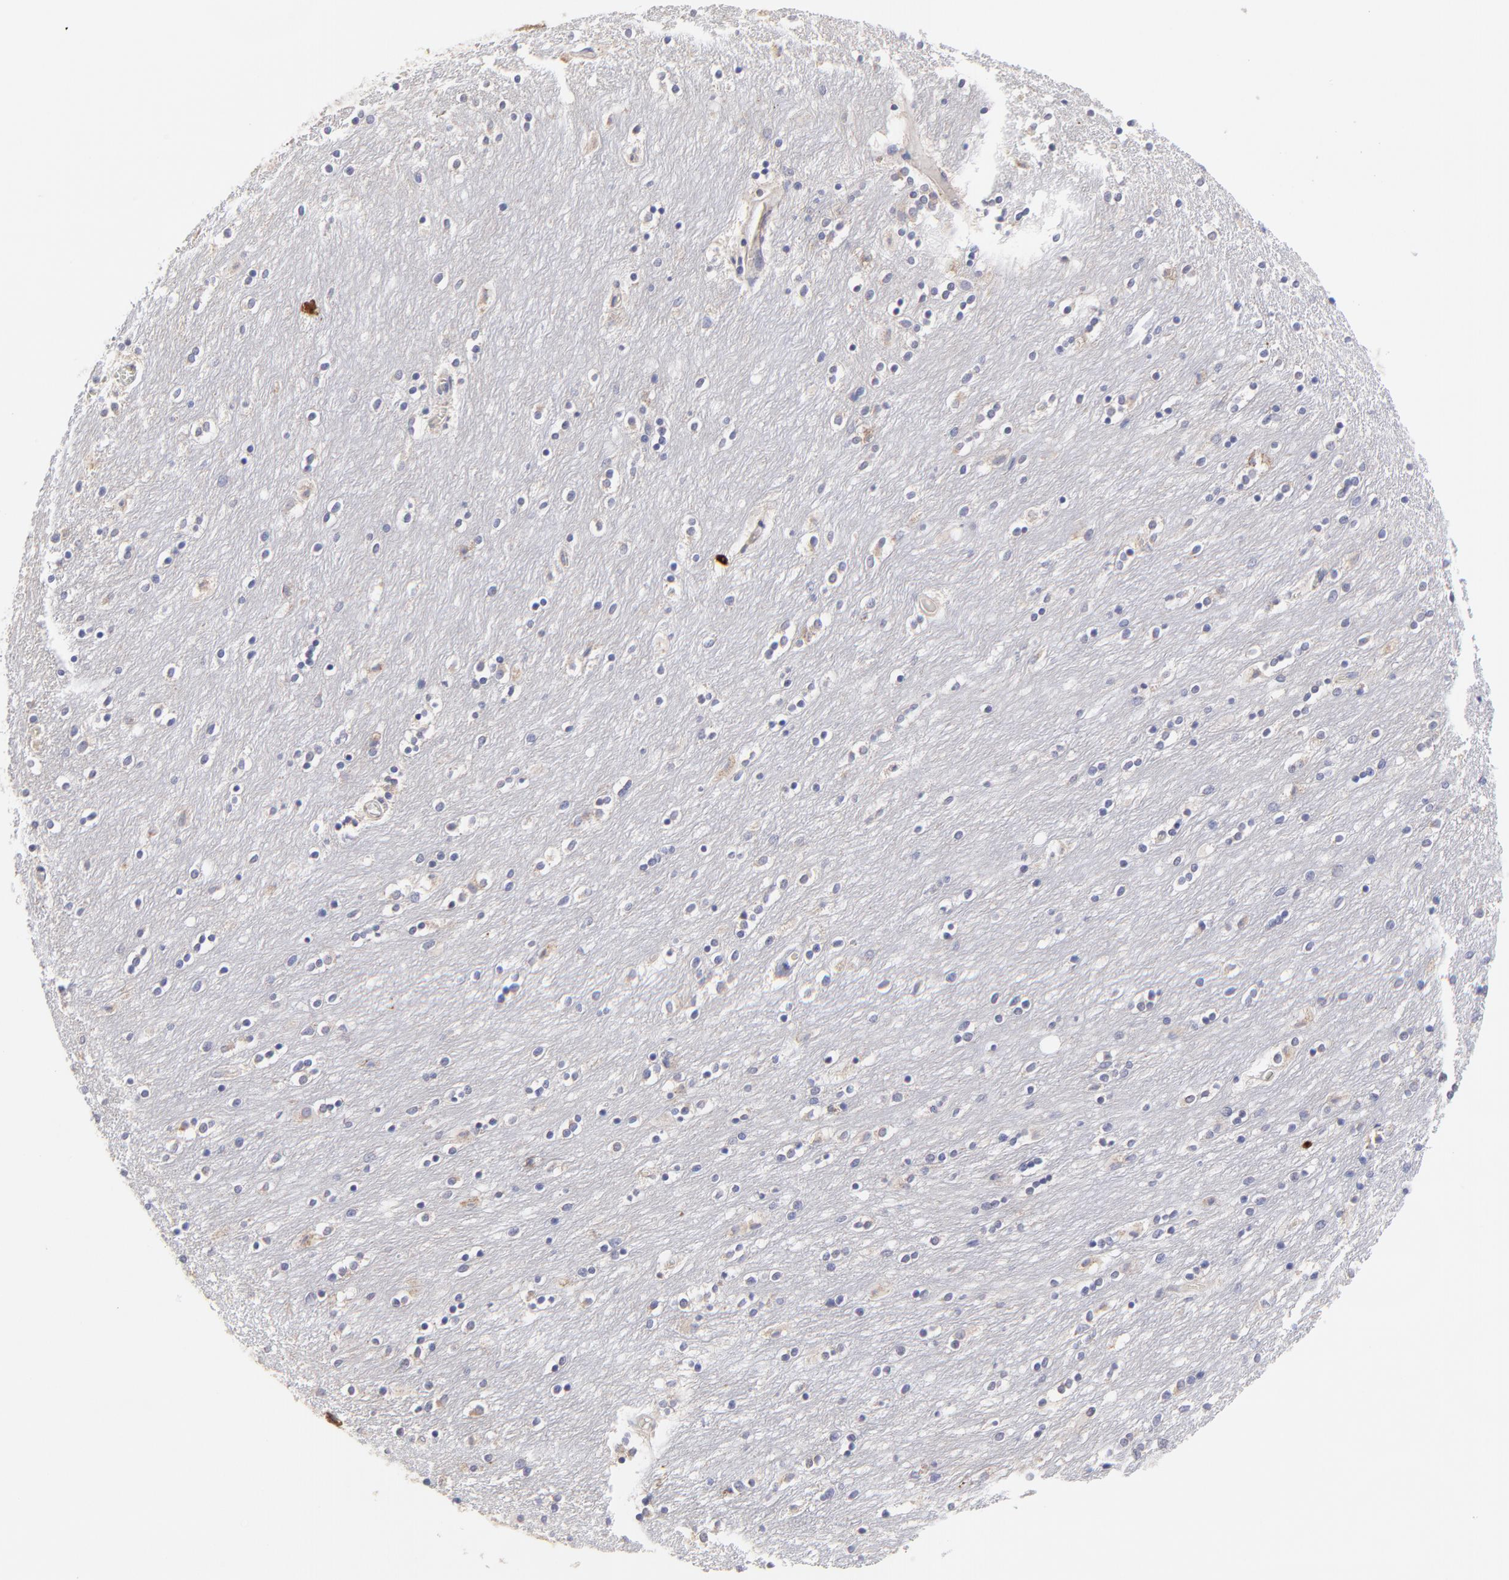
{"staining": {"intensity": "weak", "quantity": "<25%", "location": "cytoplasmic/membranous"}, "tissue": "caudate", "cell_type": "Glial cells", "image_type": "normal", "snomed": [{"axis": "morphology", "description": "Normal tissue, NOS"}, {"axis": "topography", "description": "Lateral ventricle wall"}], "caption": "Protein analysis of unremarkable caudate reveals no significant staining in glial cells.", "gene": "GCSAM", "patient": {"sex": "female", "age": 54}}